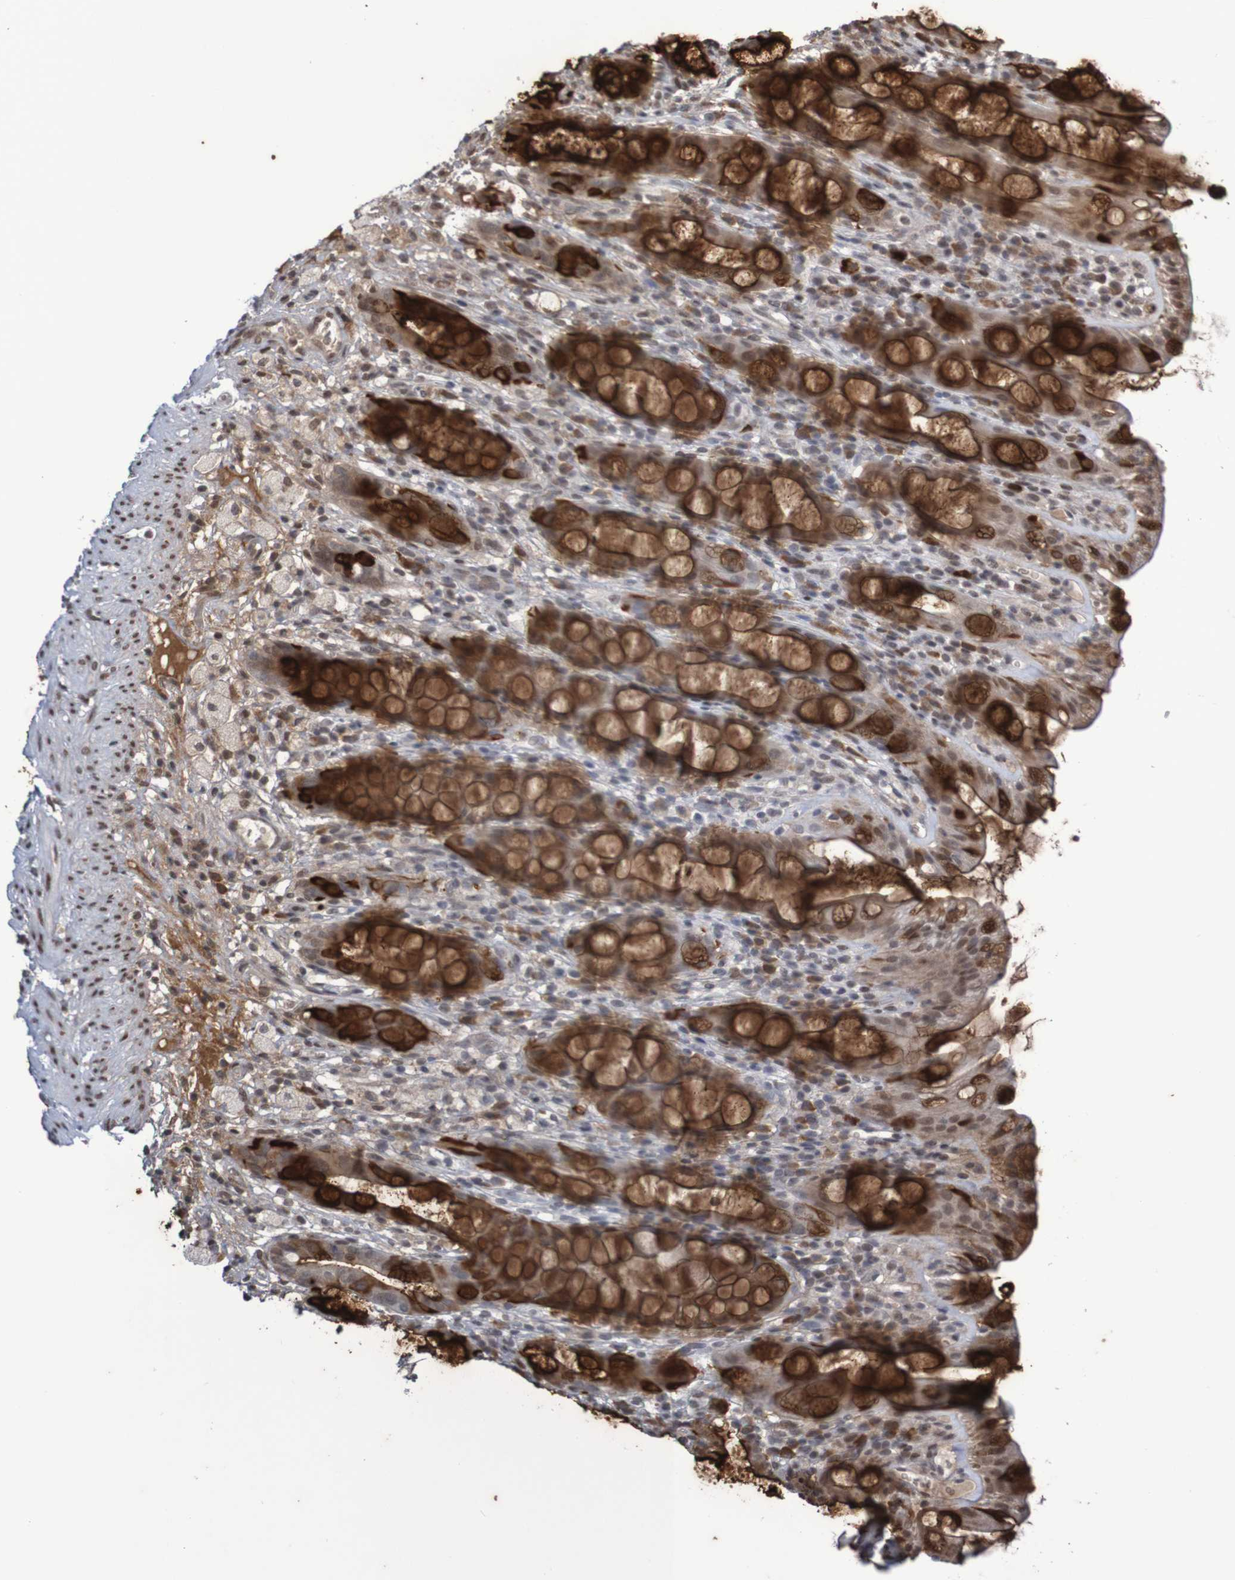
{"staining": {"intensity": "strong", "quantity": ">75%", "location": "cytoplasmic/membranous"}, "tissue": "rectum", "cell_type": "Glandular cells", "image_type": "normal", "snomed": [{"axis": "morphology", "description": "Normal tissue, NOS"}, {"axis": "topography", "description": "Rectum"}], "caption": "High-power microscopy captured an immunohistochemistry (IHC) photomicrograph of benign rectum, revealing strong cytoplasmic/membranous positivity in about >75% of glandular cells. (IHC, brightfield microscopy, high magnification).", "gene": "ITLN1", "patient": {"sex": "male", "age": 44}}